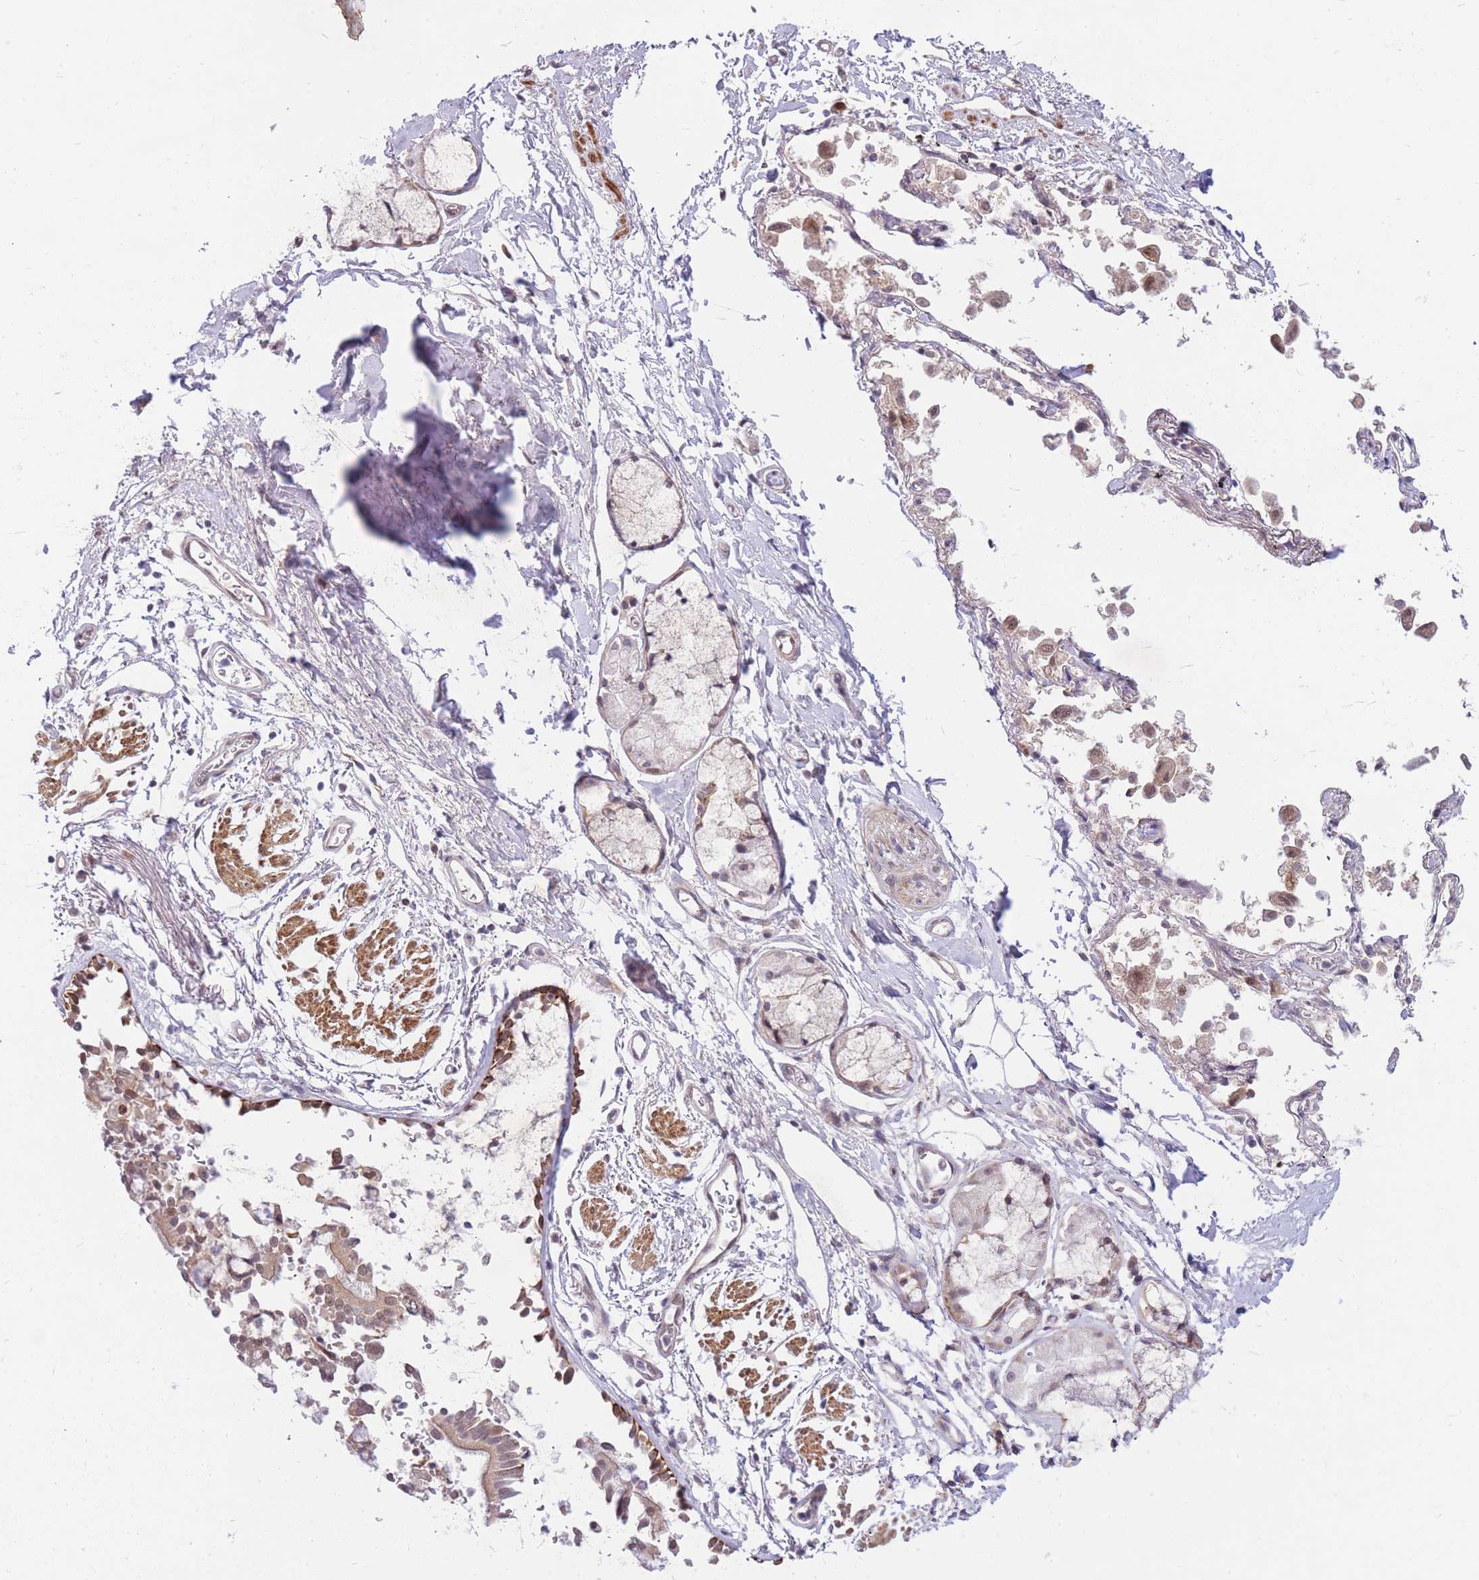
{"staining": {"intensity": "negative", "quantity": "none", "location": "none"}, "tissue": "soft tissue", "cell_type": "Fibroblasts", "image_type": "normal", "snomed": [{"axis": "morphology", "description": "Normal tissue, NOS"}, {"axis": "topography", "description": "Cartilage tissue"}], "caption": "IHC of unremarkable human soft tissue displays no positivity in fibroblasts.", "gene": "ERCC2", "patient": {"sex": "male", "age": 73}}